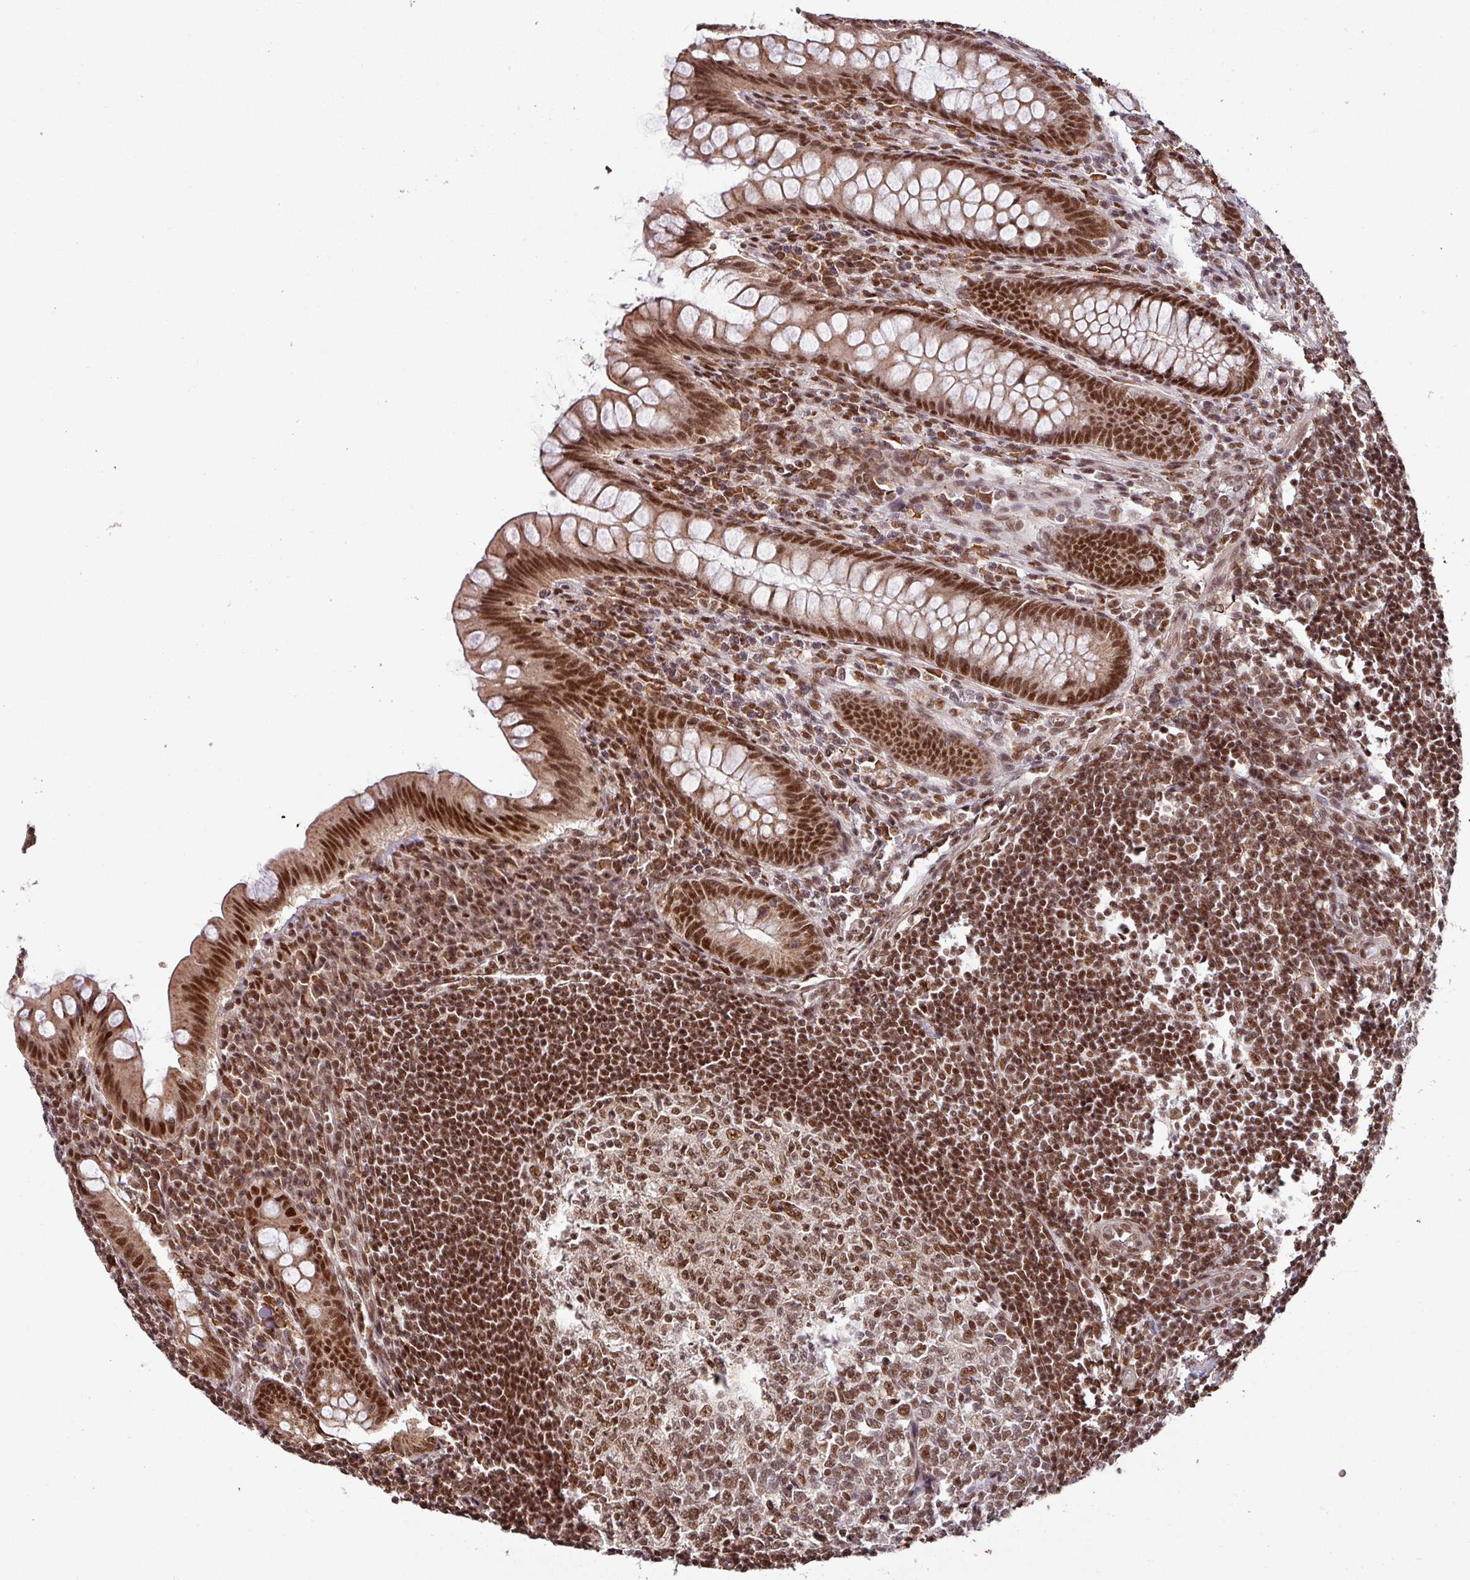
{"staining": {"intensity": "strong", "quantity": ">75%", "location": "nuclear"}, "tissue": "appendix", "cell_type": "Glandular cells", "image_type": "normal", "snomed": [{"axis": "morphology", "description": "Normal tissue, NOS"}, {"axis": "topography", "description": "Appendix"}], "caption": "Strong nuclear protein staining is identified in about >75% of glandular cells in appendix. (brown staining indicates protein expression, while blue staining denotes nuclei).", "gene": "PHF23", "patient": {"sex": "female", "age": 33}}